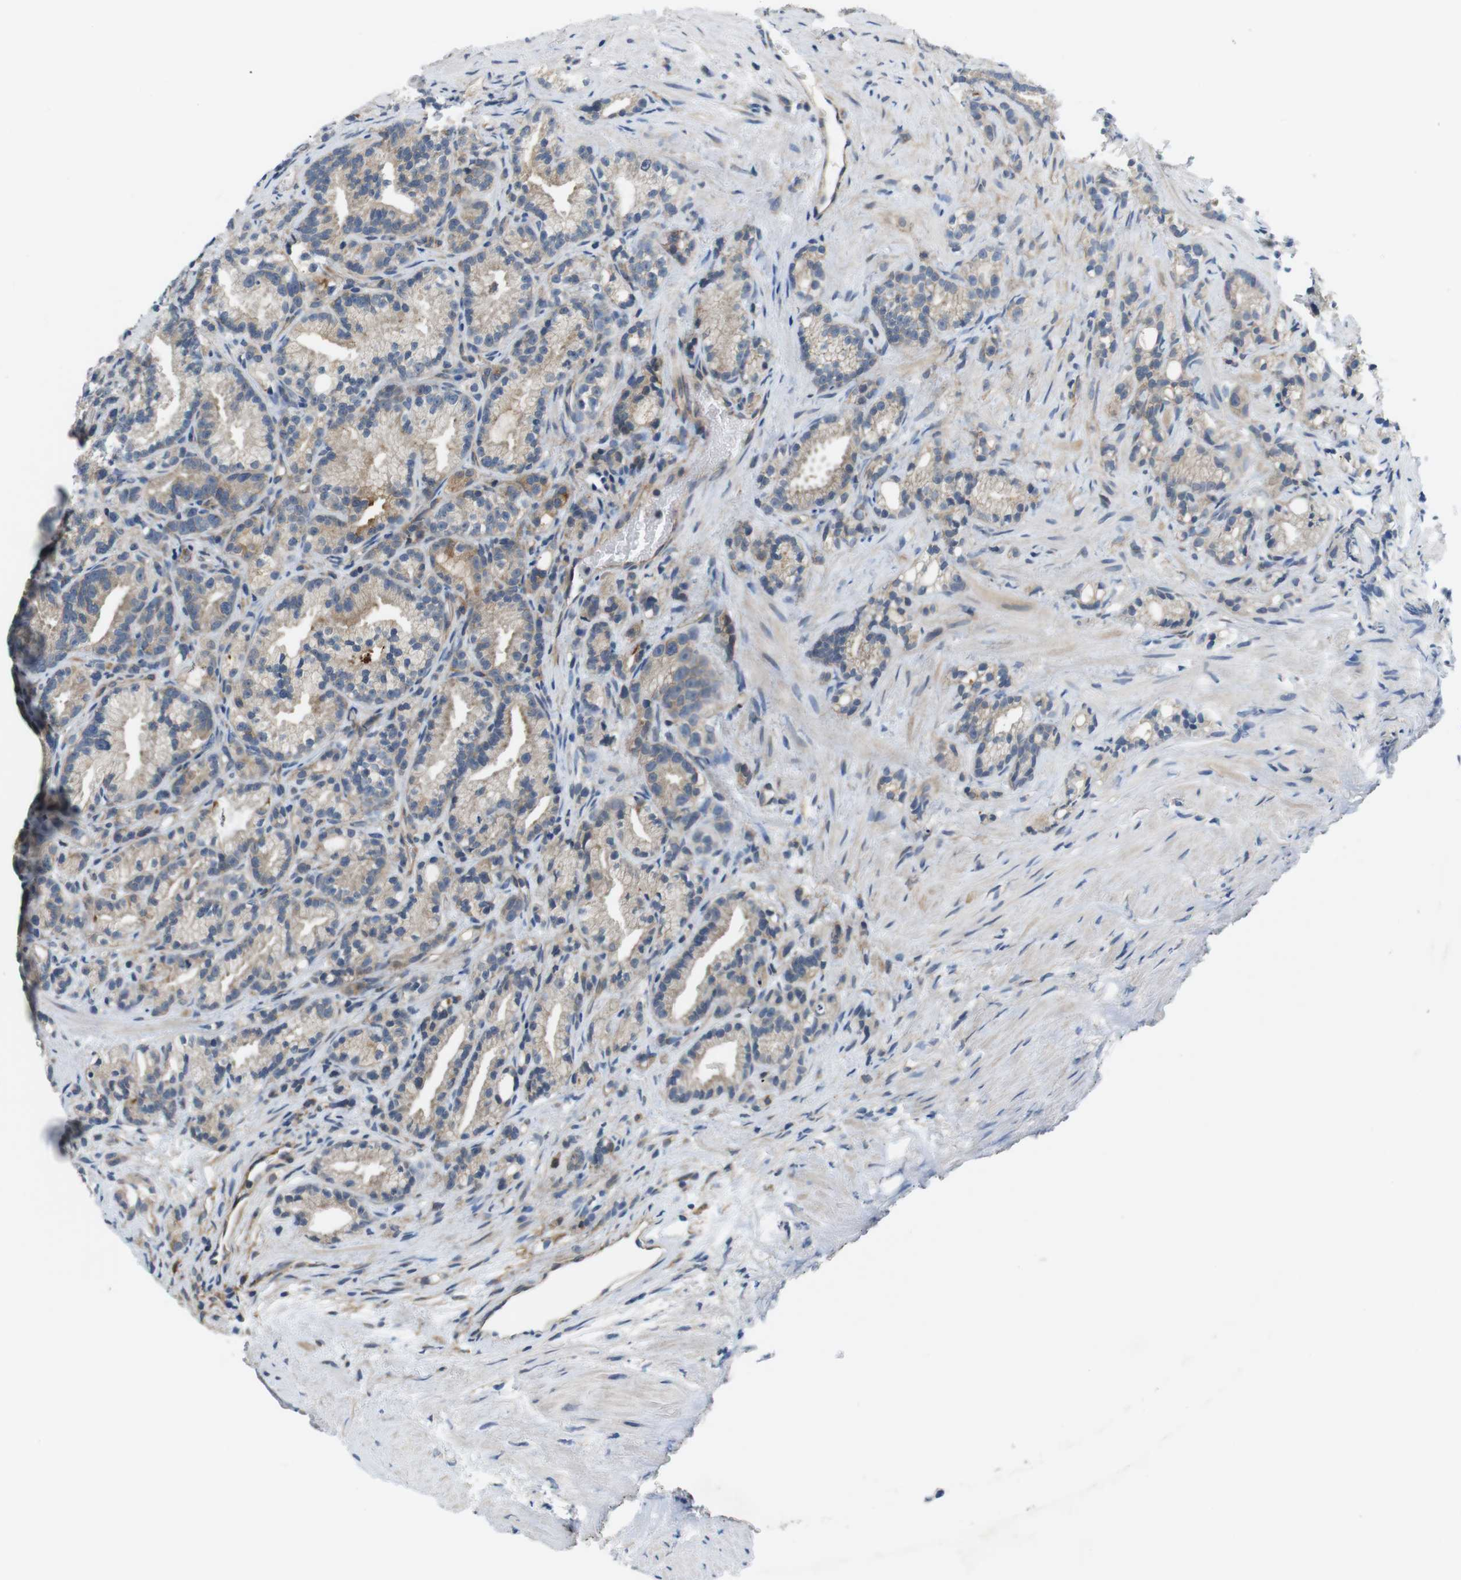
{"staining": {"intensity": "weak", "quantity": ">75%", "location": "cytoplasmic/membranous"}, "tissue": "prostate cancer", "cell_type": "Tumor cells", "image_type": "cancer", "snomed": [{"axis": "morphology", "description": "Adenocarcinoma, Low grade"}, {"axis": "topography", "description": "Prostate"}], "caption": "Protein positivity by immunohistochemistry reveals weak cytoplasmic/membranous positivity in about >75% of tumor cells in prostate low-grade adenocarcinoma.", "gene": "DCLK1", "patient": {"sex": "male", "age": 89}}